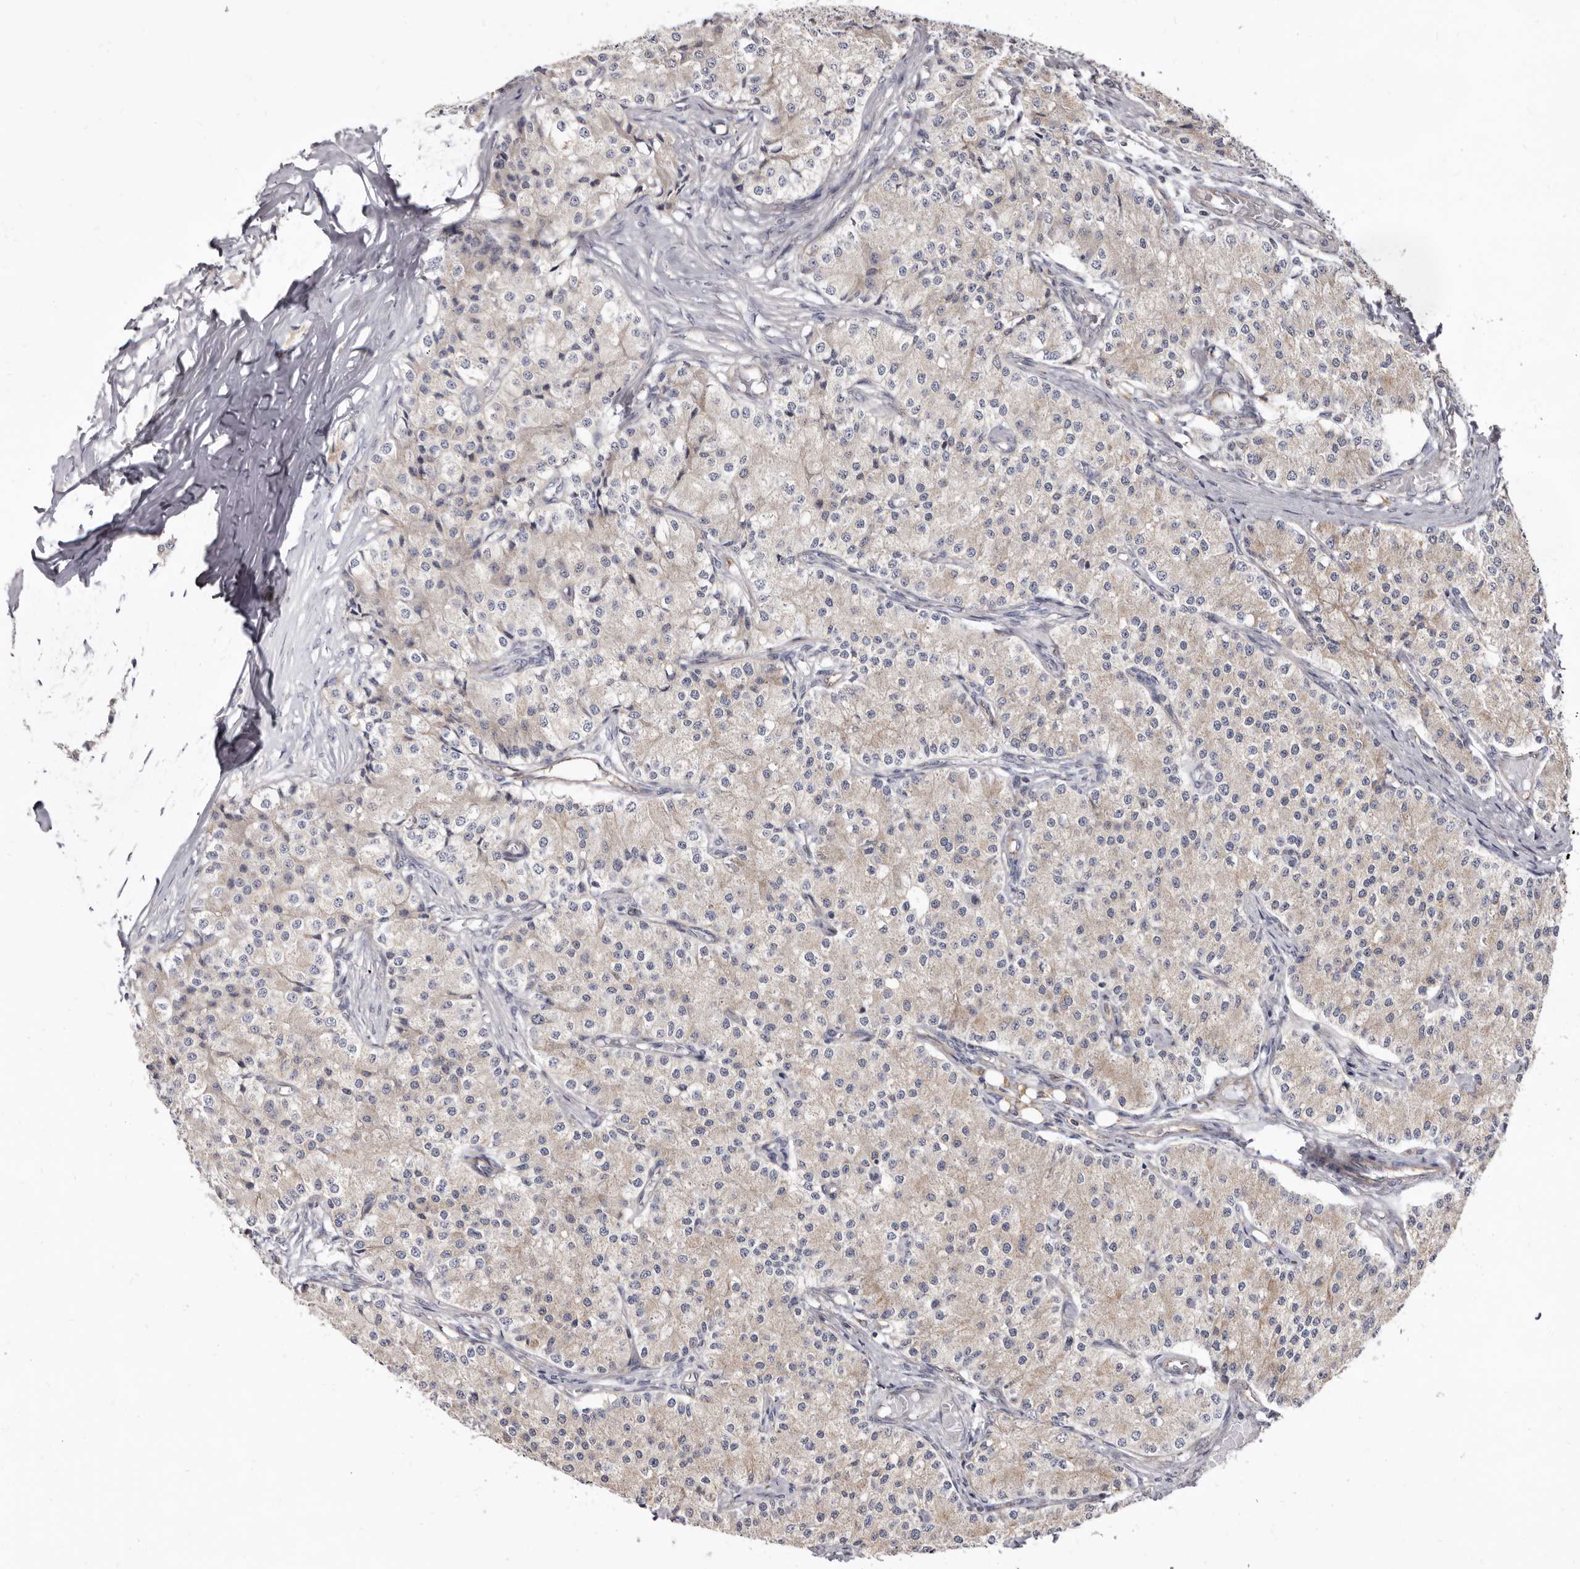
{"staining": {"intensity": "weak", "quantity": ">75%", "location": "cytoplasmic/membranous"}, "tissue": "carcinoid", "cell_type": "Tumor cells", "image_type": "cancer", "snomed": [{"axis": "morphology", "description": "Carcinoid, malignant, NOS"}, {"axis": "topography", "description": "Colon"}], "caption": "A brown stain labels weak cytoplasmic/membranous positivity of a protein in carcinoid tumor cells.", "gene": "FMO2", "patient": {"sex": "female", "age": 52}}